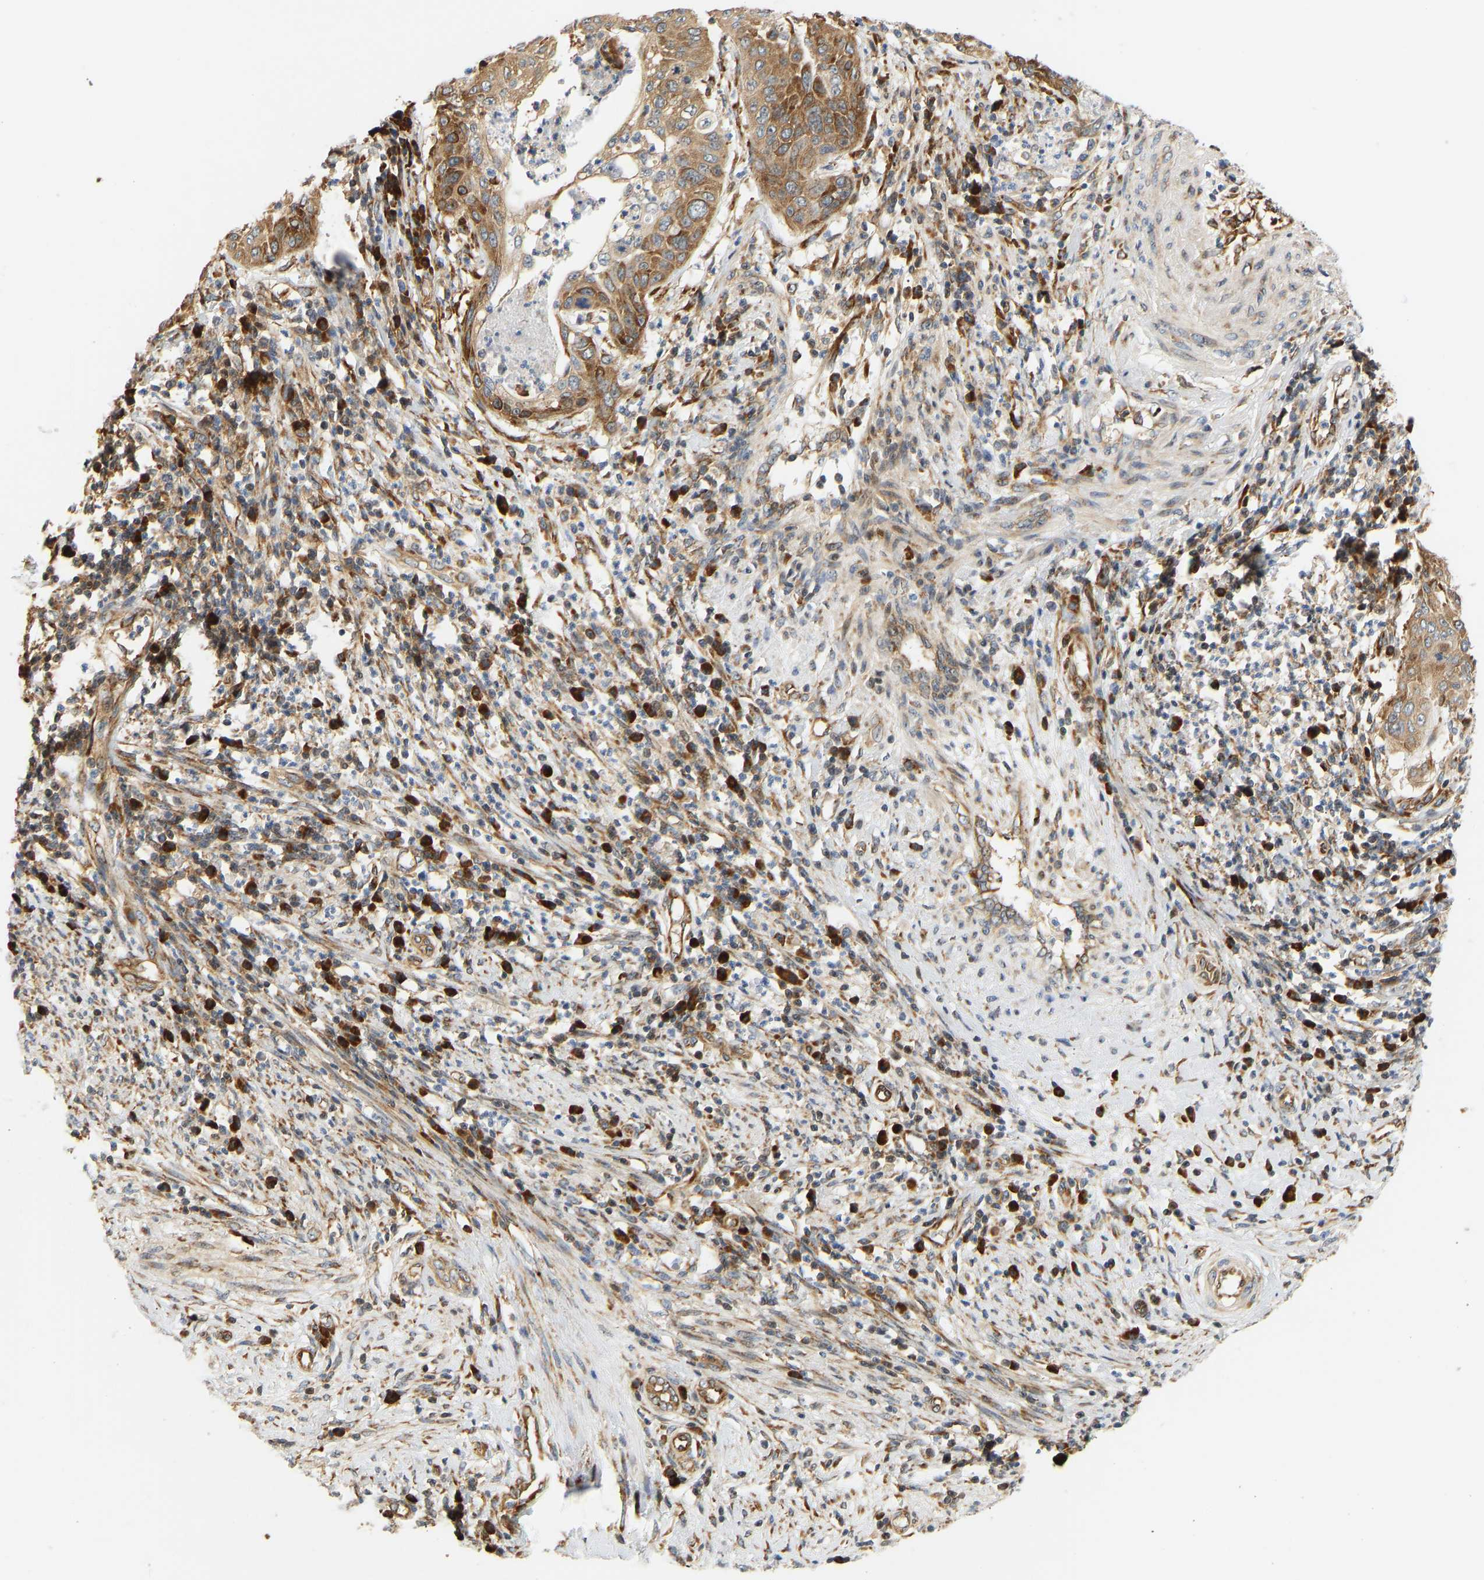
{"staining": {"intensity": "moderate", "quantity": ">75%", "location": "cytoplasmic/membranous"}, "tissue": "cervical cancer", "cell_type": "Tumor cells", "image_type": "cancer", "snomed": [{"axis": "morphology", "description": "Normal tissue, NOS"}, {"axis": "morphology", "description": "Squamous cell carcinoma, NOS"}, {"axis": "topography", "description": "Cervix"}], "caption": "DAB (3,3'-diaminobenzidine) immunohistochemical staining of human cervical cancer demonstrates moderate cytoplasmic/membranous protein expression in approximately >75% of tumor cells. (DAB (3,3'-diaminobenzidine) IHC with brightfield microscopy, high magnification).", "gene": "RPS14", "patient": {"sex": "female", "age": 39}}